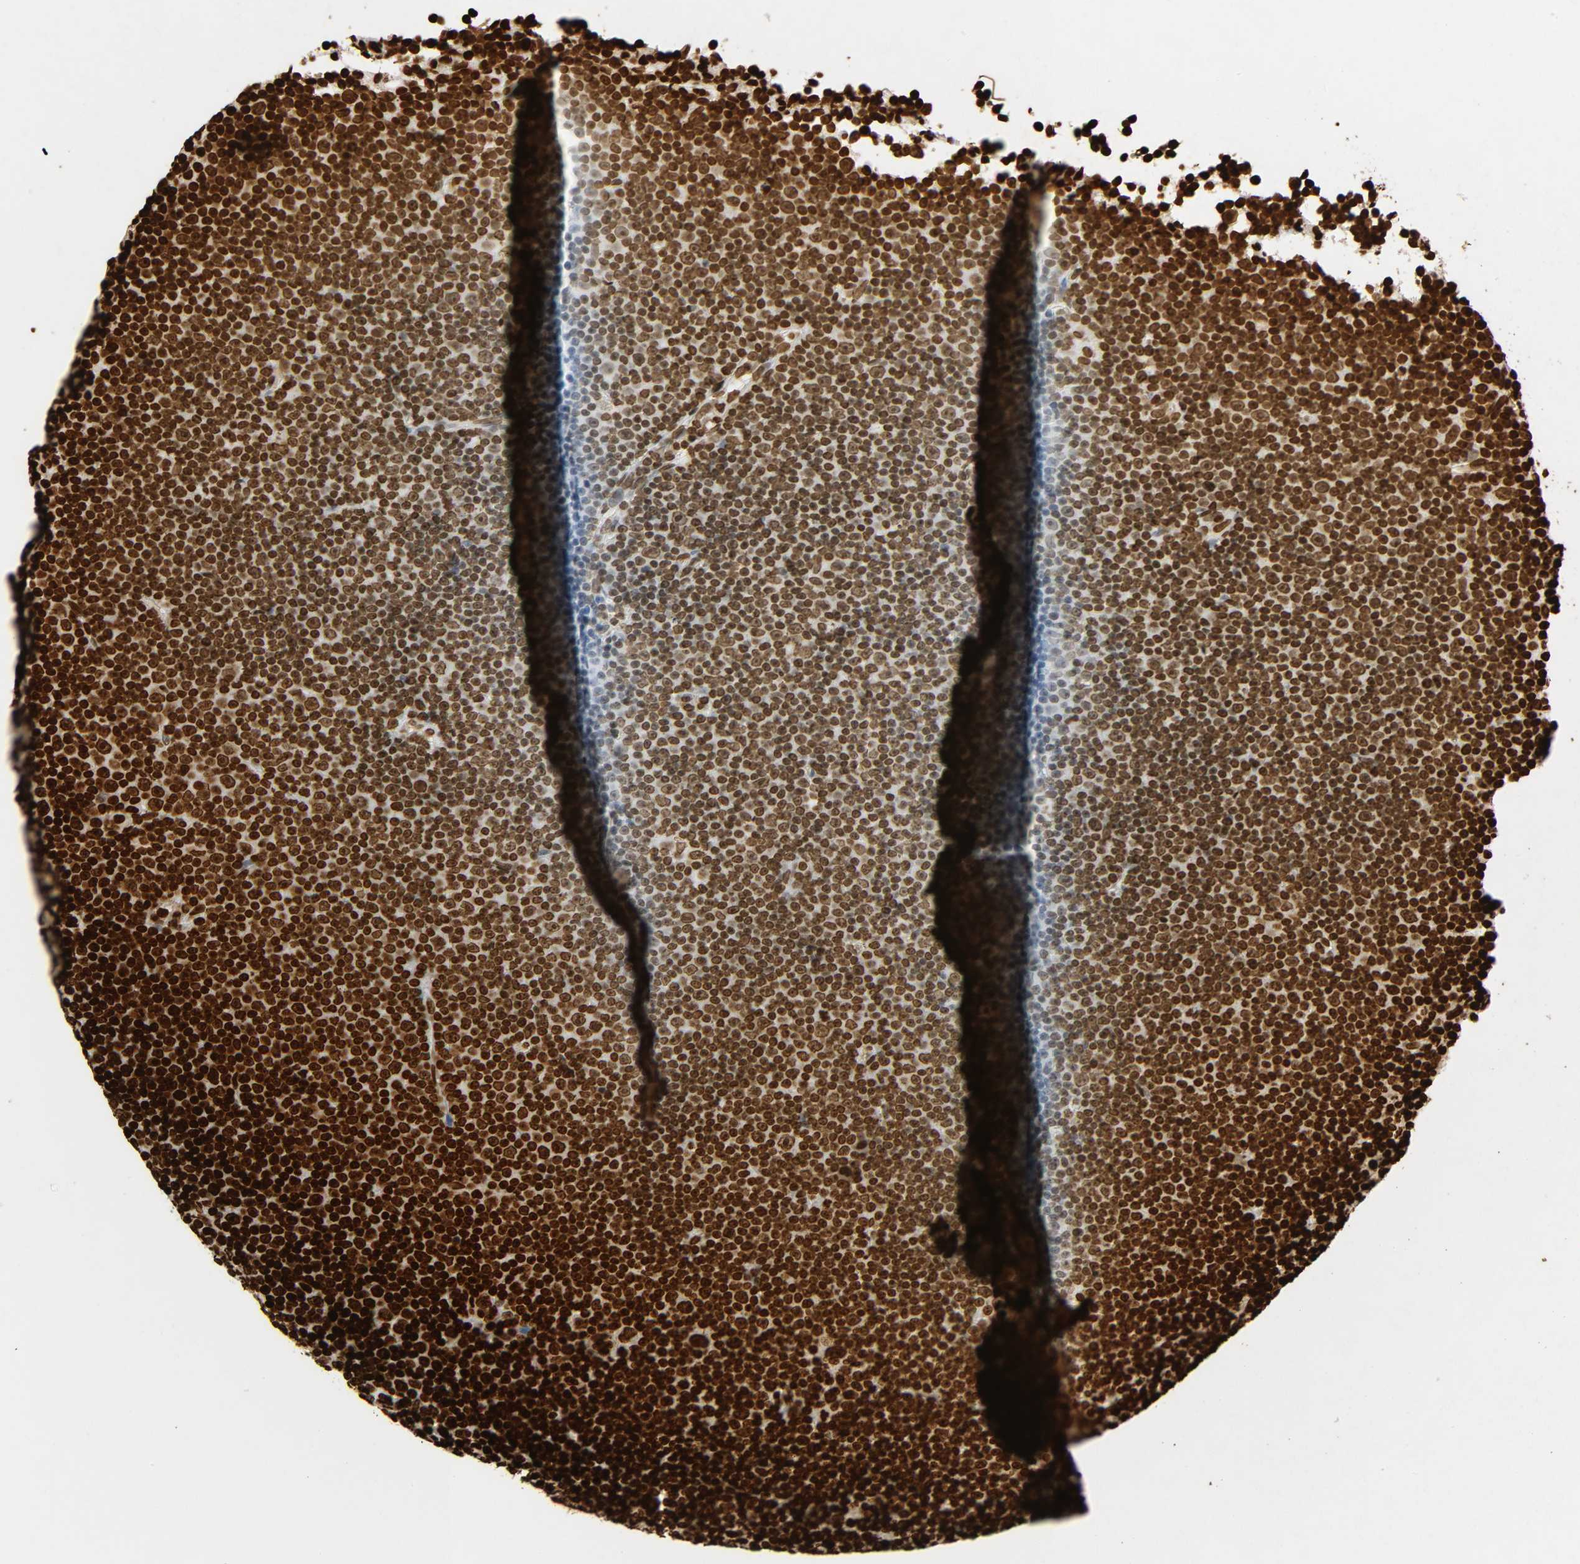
{"staining": {"intensity": "strong", "quantity": ">75%", "location": "nuclear"}, "tissue": "lymphoma", "cell_type": "Tumor cells", "image_type": "cancer", "snomed": [{"axis": "morphology", "description": "Malignant lymphoma, non-Hodgkin's type, Low grade"}, {"axis": "topography", "description": "Lymph node"}], "caption": "This micrograph exhibits lymphoma stained with IHC to label a protein in brown. The nuclear of tumor cells show strong positivity for the protein. Nuclei are counter-stained blue.", "gene": "RXRA", "patient": {"sex": "female", "age": 67}}